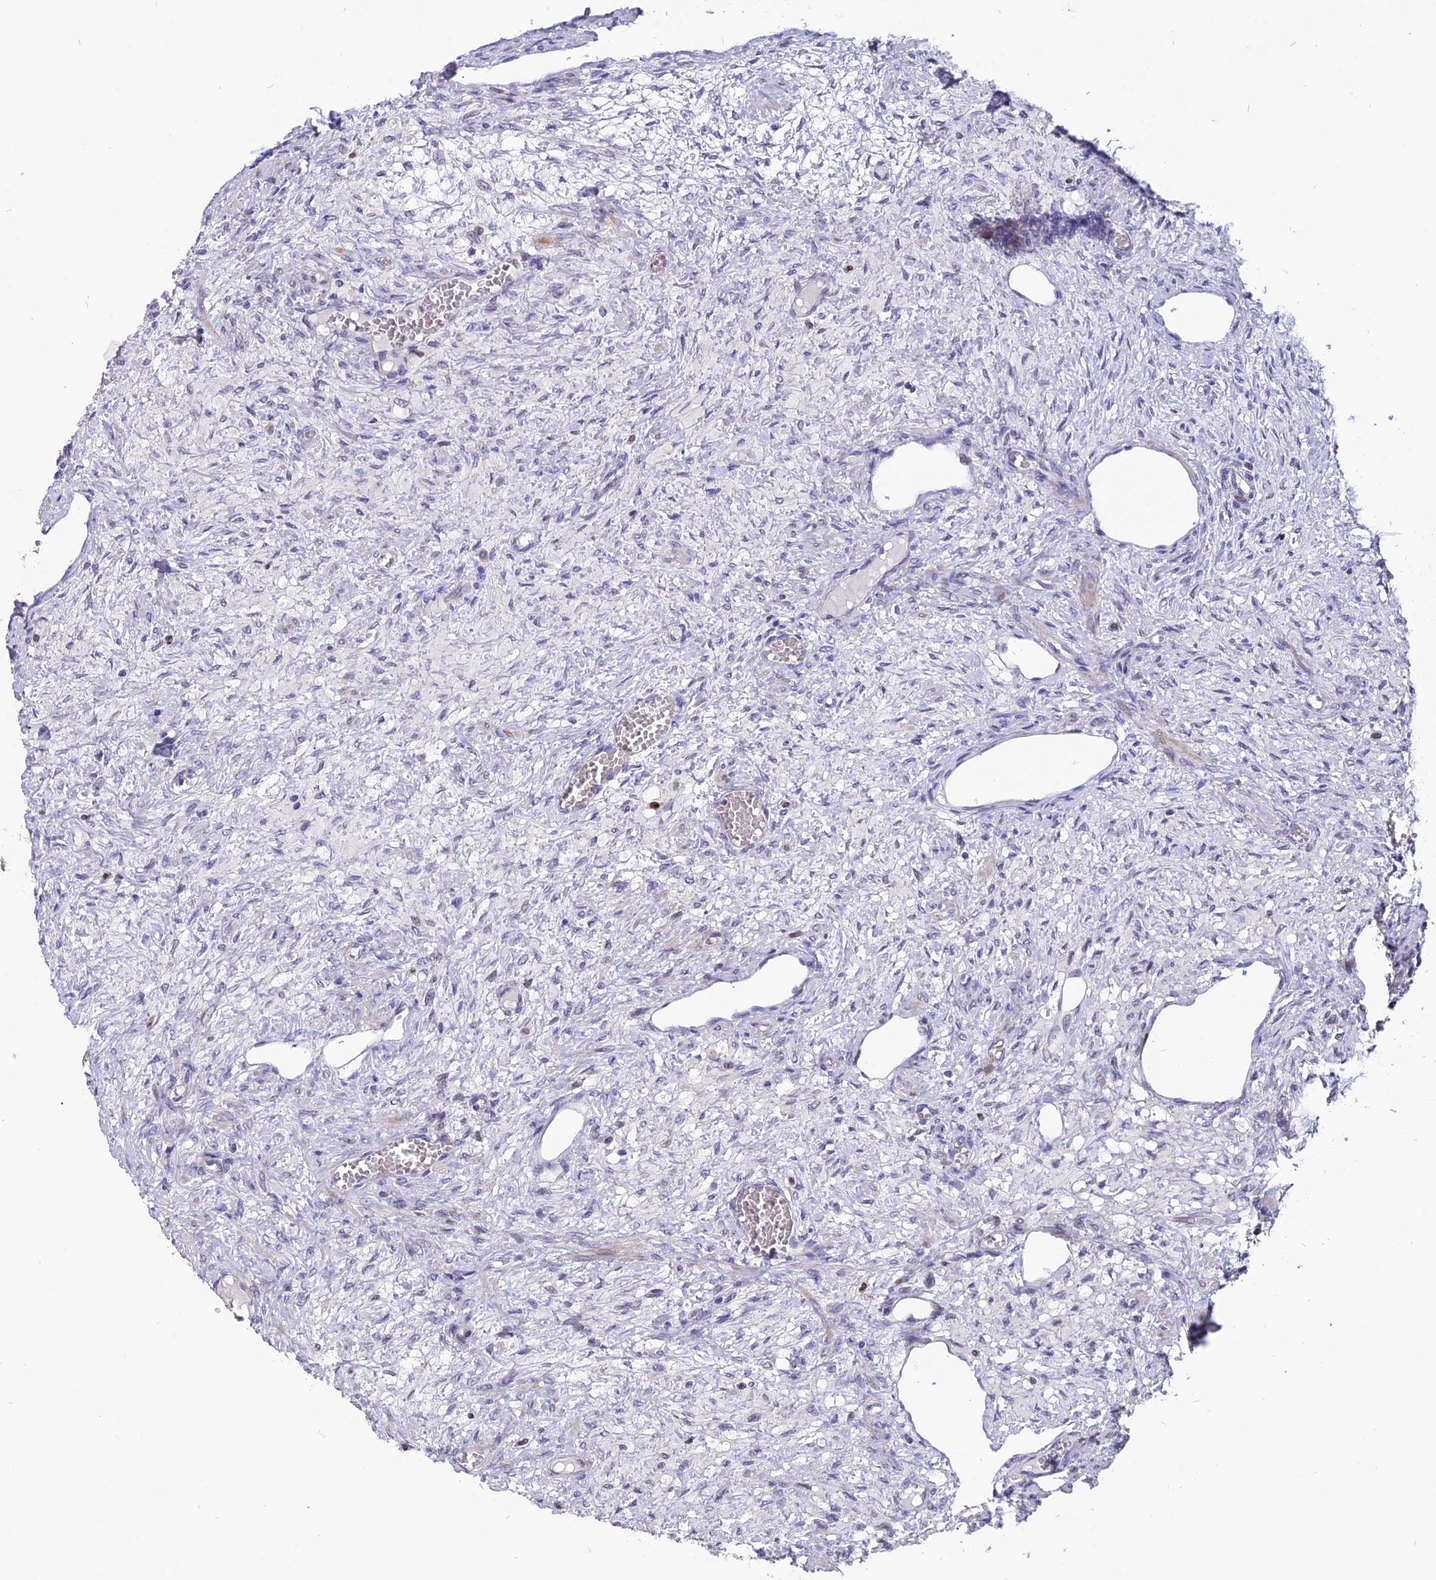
{"staining": {"intensity": "negative", "quantity": "none", "location": "none"}, "tissue": "ovary", "cell_type": "Ovarian stroma cells", "image_type": "normal", "snomed": [{"axis": "morphology", "description": "Normal tissue, NOS"}, {"axis": "topography", "description": "Ovary"}], "caption": "Ovarian stroma cells are negative for protein expression in unremarkable human ovary. (DAB (3,3'-diaminobenzidine) IHC with hematoxylin counter stain).", "gene": "TMEM263", "patient": {"sex": "female", "age": 27}}